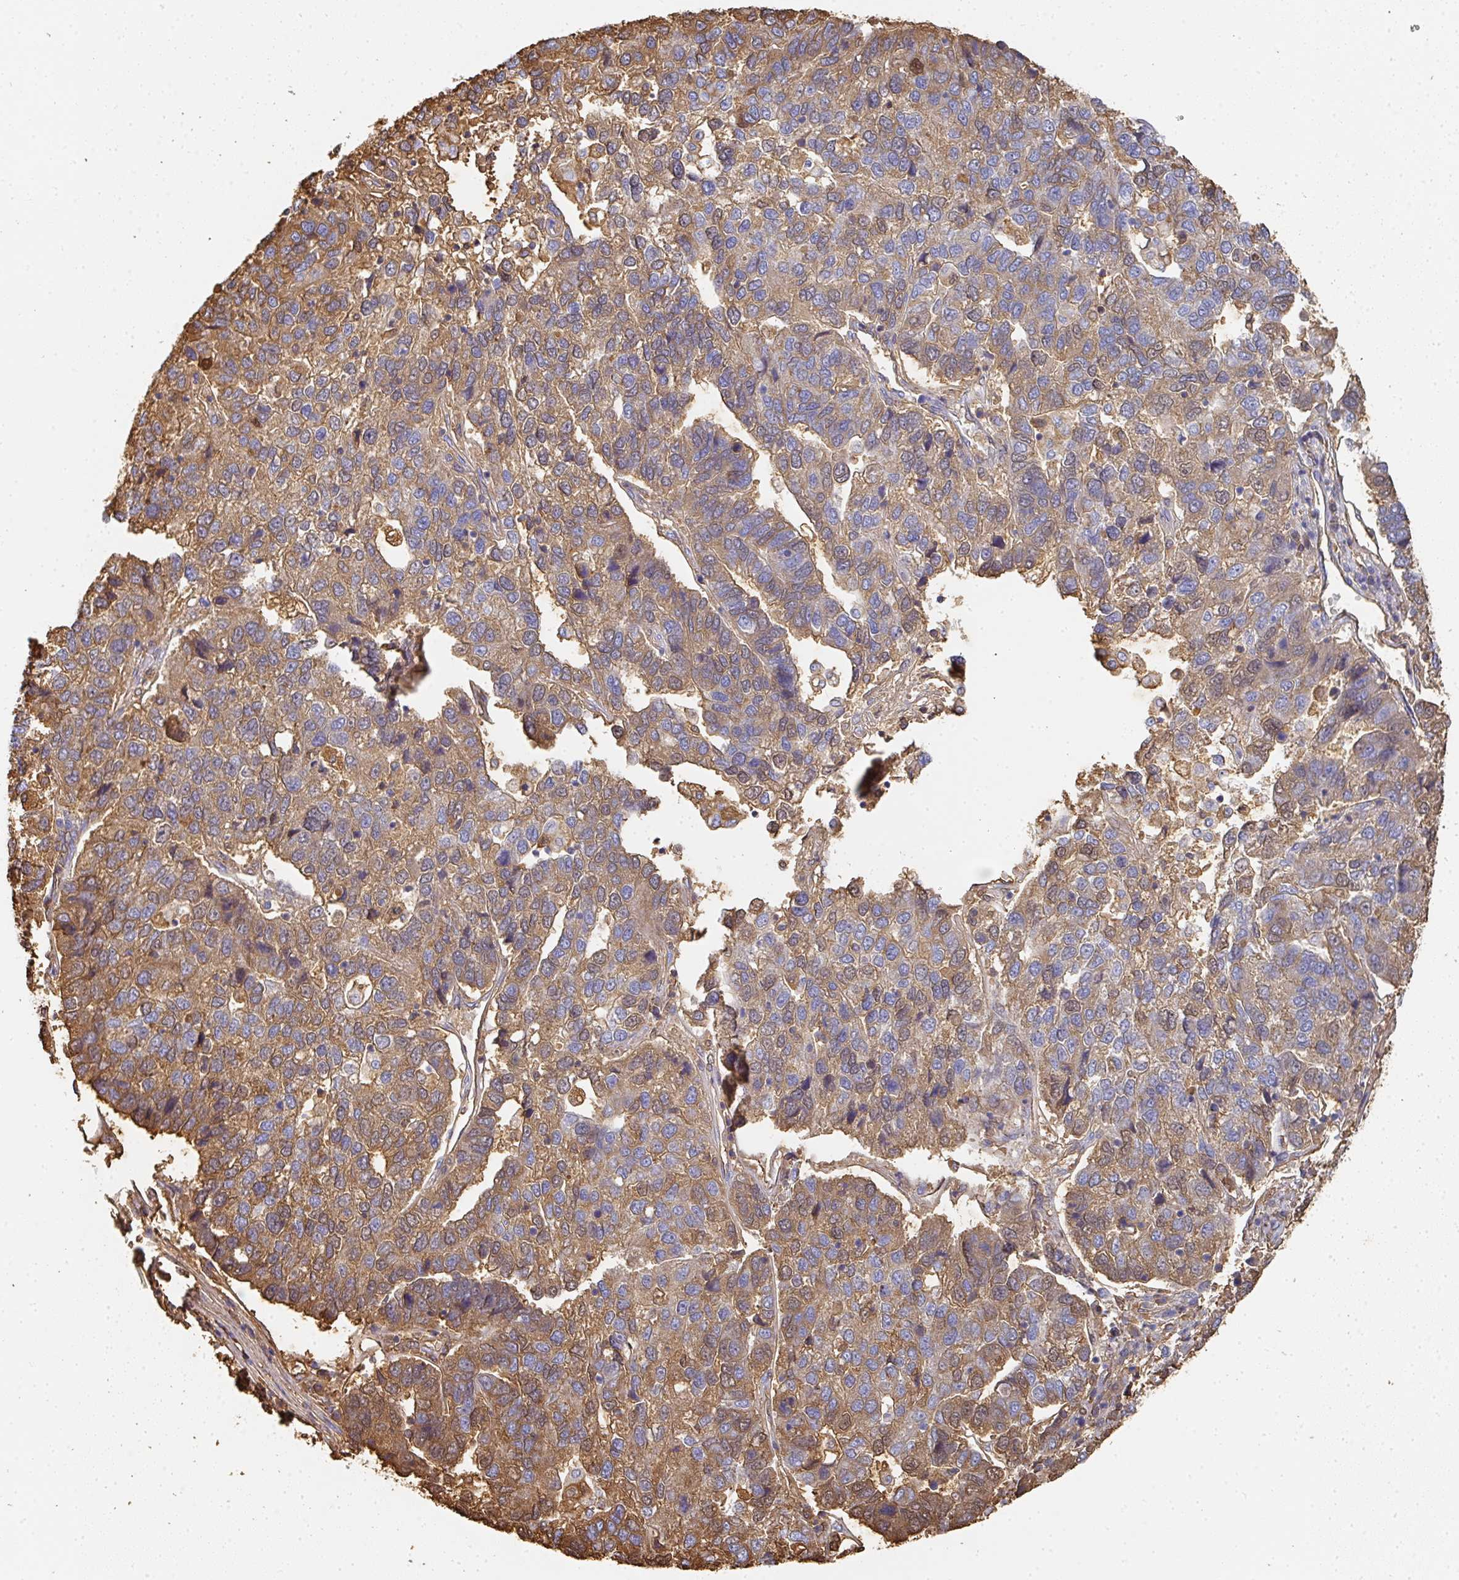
{"staining": {"intensity": "moderate", "quantity": ">75%", "location": "cytoplasmic/membranous"}, "tissue": "pancreatic cancer", "cell_type": "Tumor cells", "image_type": "cancer", "snomed": [{"axis": "morphology", "description": "Adenocarcinoma, NOS"}, {"axis": "topography", "description": "Pancreas"}], "caption": "Adenocarcinoma (pancreatic) tissue demonstrates moderate cytoplasmic/membranous expression in approximately >75% of tumor cells, visualized by immunohistochemistry. Using DAB (brown) and hematoxylin (blue) stains, captured at high magnification using brightfield microscopy.", "gene": "ALB", "patient": {"sex": "female", "age": 61}}